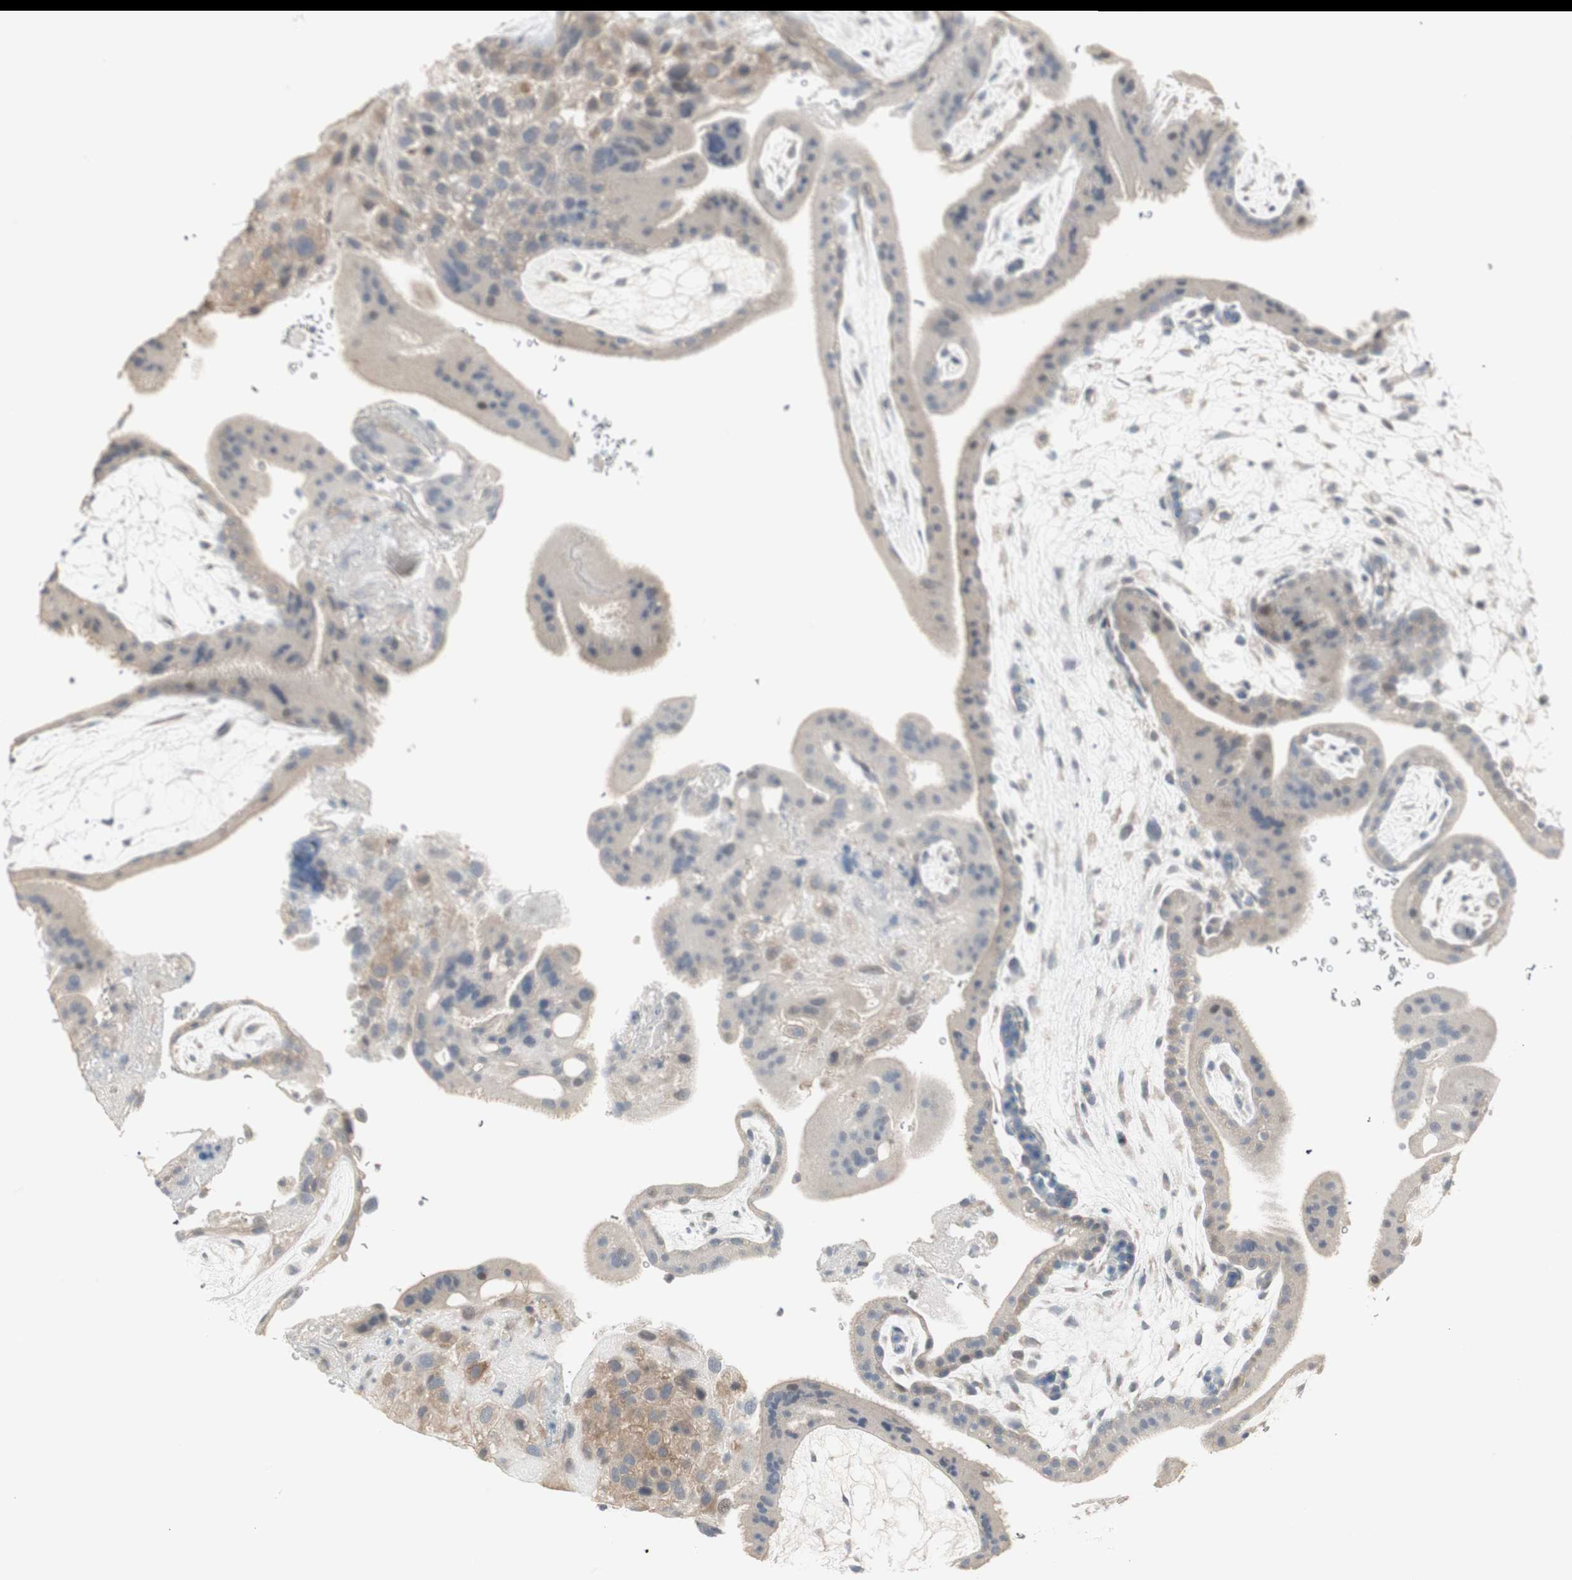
{"staining": {"intensity": "moderate", "quantity": ">75%", "location": "cytoplasmic/membranous"}, "tissue": "placenta", "cell_type": "Decidual cells", "image_type": "normal", "snomed": [{"axis": "morphology", "description": "Normal tissue, NOS"}, {"axis": "topography", "description": "Placenta"}], "caption": "Decidual cells show medium levels of moderate cytoplasmic/membranous expression in approximately >75% of cells in benign human placenta.", "gene": "ZFP36", "patient": {"sex": "female", "age": 19}}